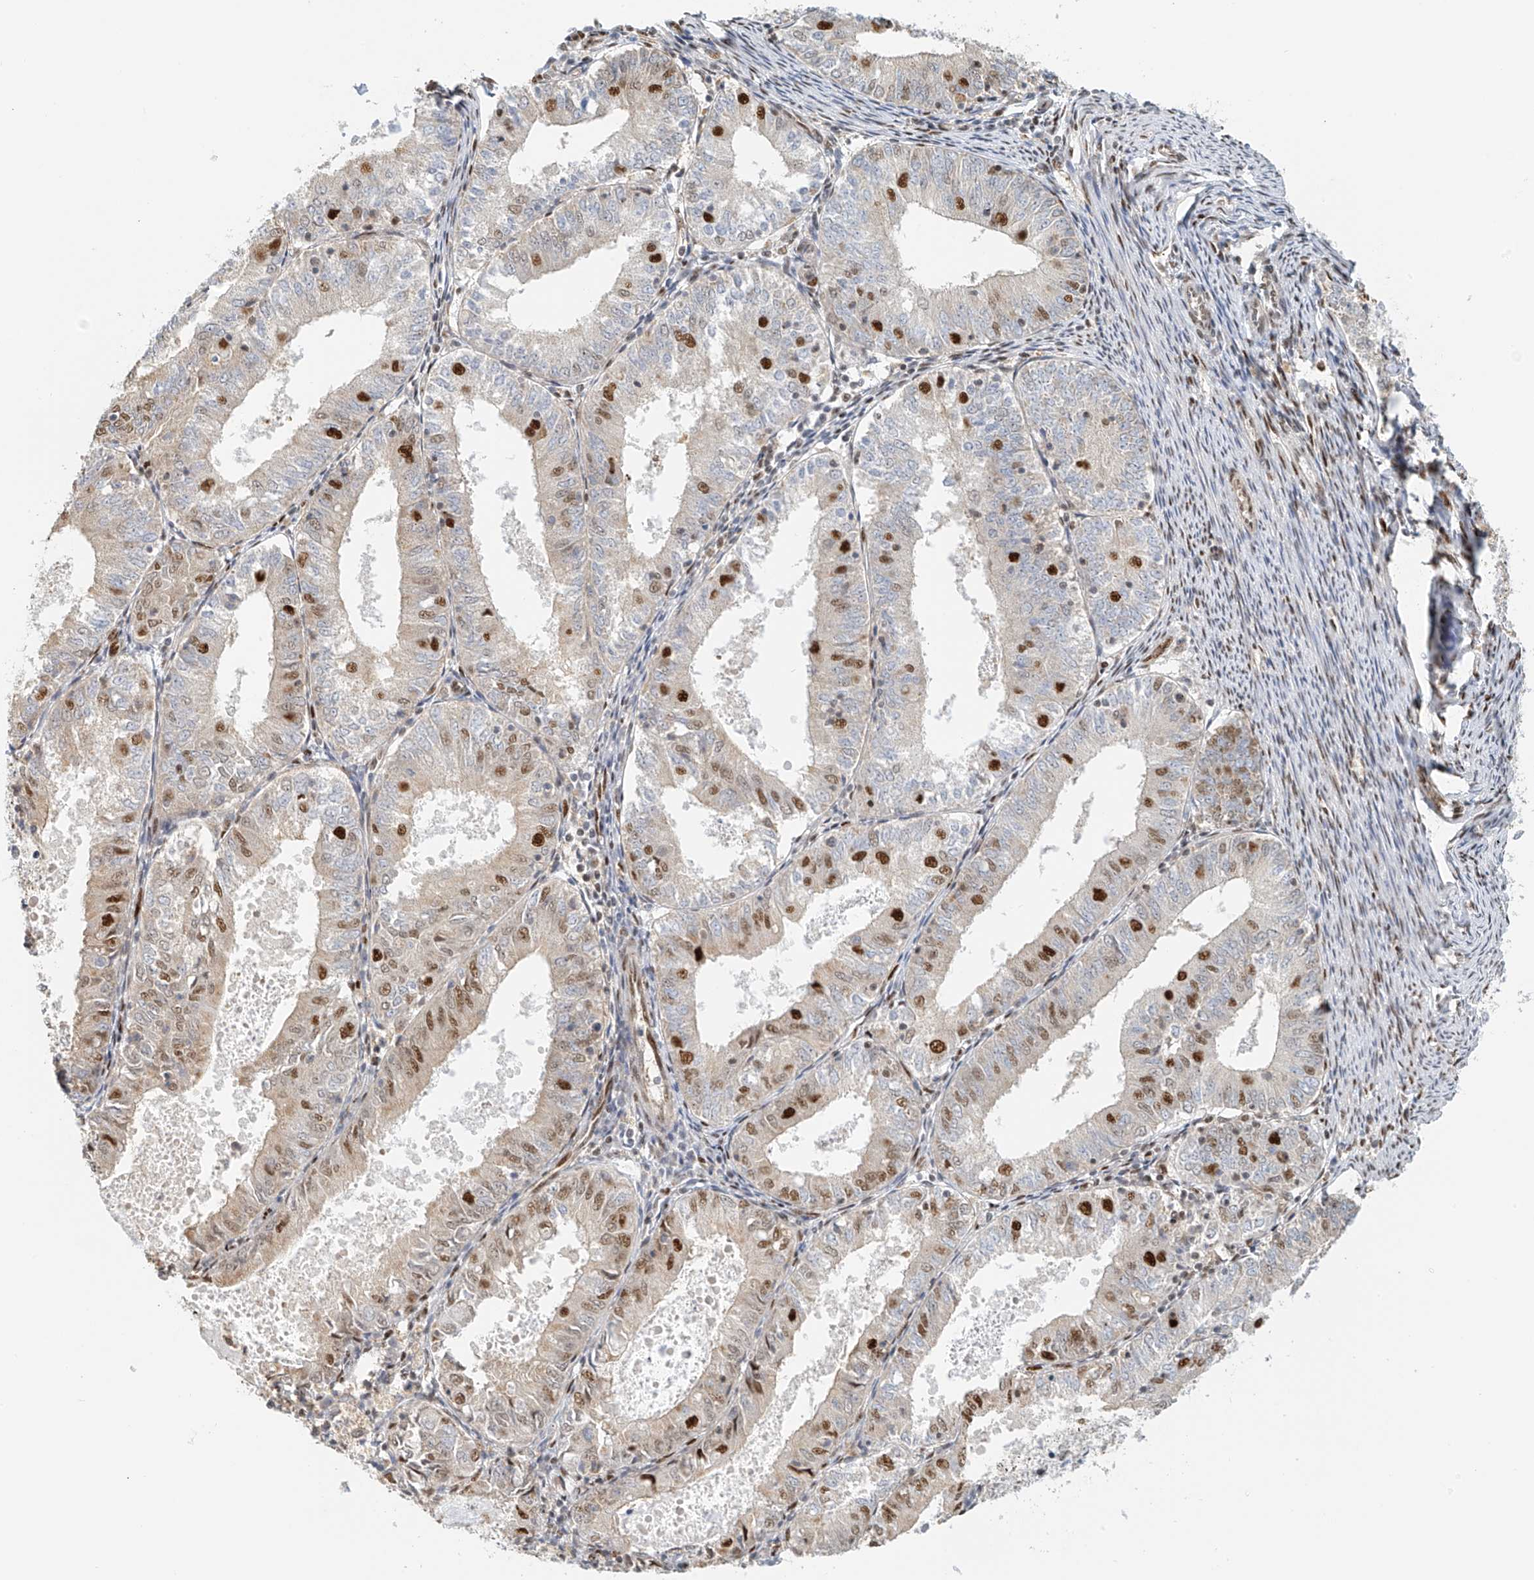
{"staining": {"intensity": "strong", "quantity": "<25%", "location": "nuclear"}, "tissue": "endometrial cancer", "cell_type": "Tumor cells", "image_type": "cancer", "snomed": [{"axis": "morphology", "description": "Adenocarcinoma, NOS"}, {"axis": "topography", "description": "Endometrium"}], "caption": "DAB immunohistochemical staining of adenocarcinoma (endometrial) demonstrates strong nuclear protein staining in approximately <25% of tumor cells. (DAB = brown stain, brightfield microscopy at high magnification).", "gene": "ZNF514", "patient": {"sex": "female", "age": 57}}